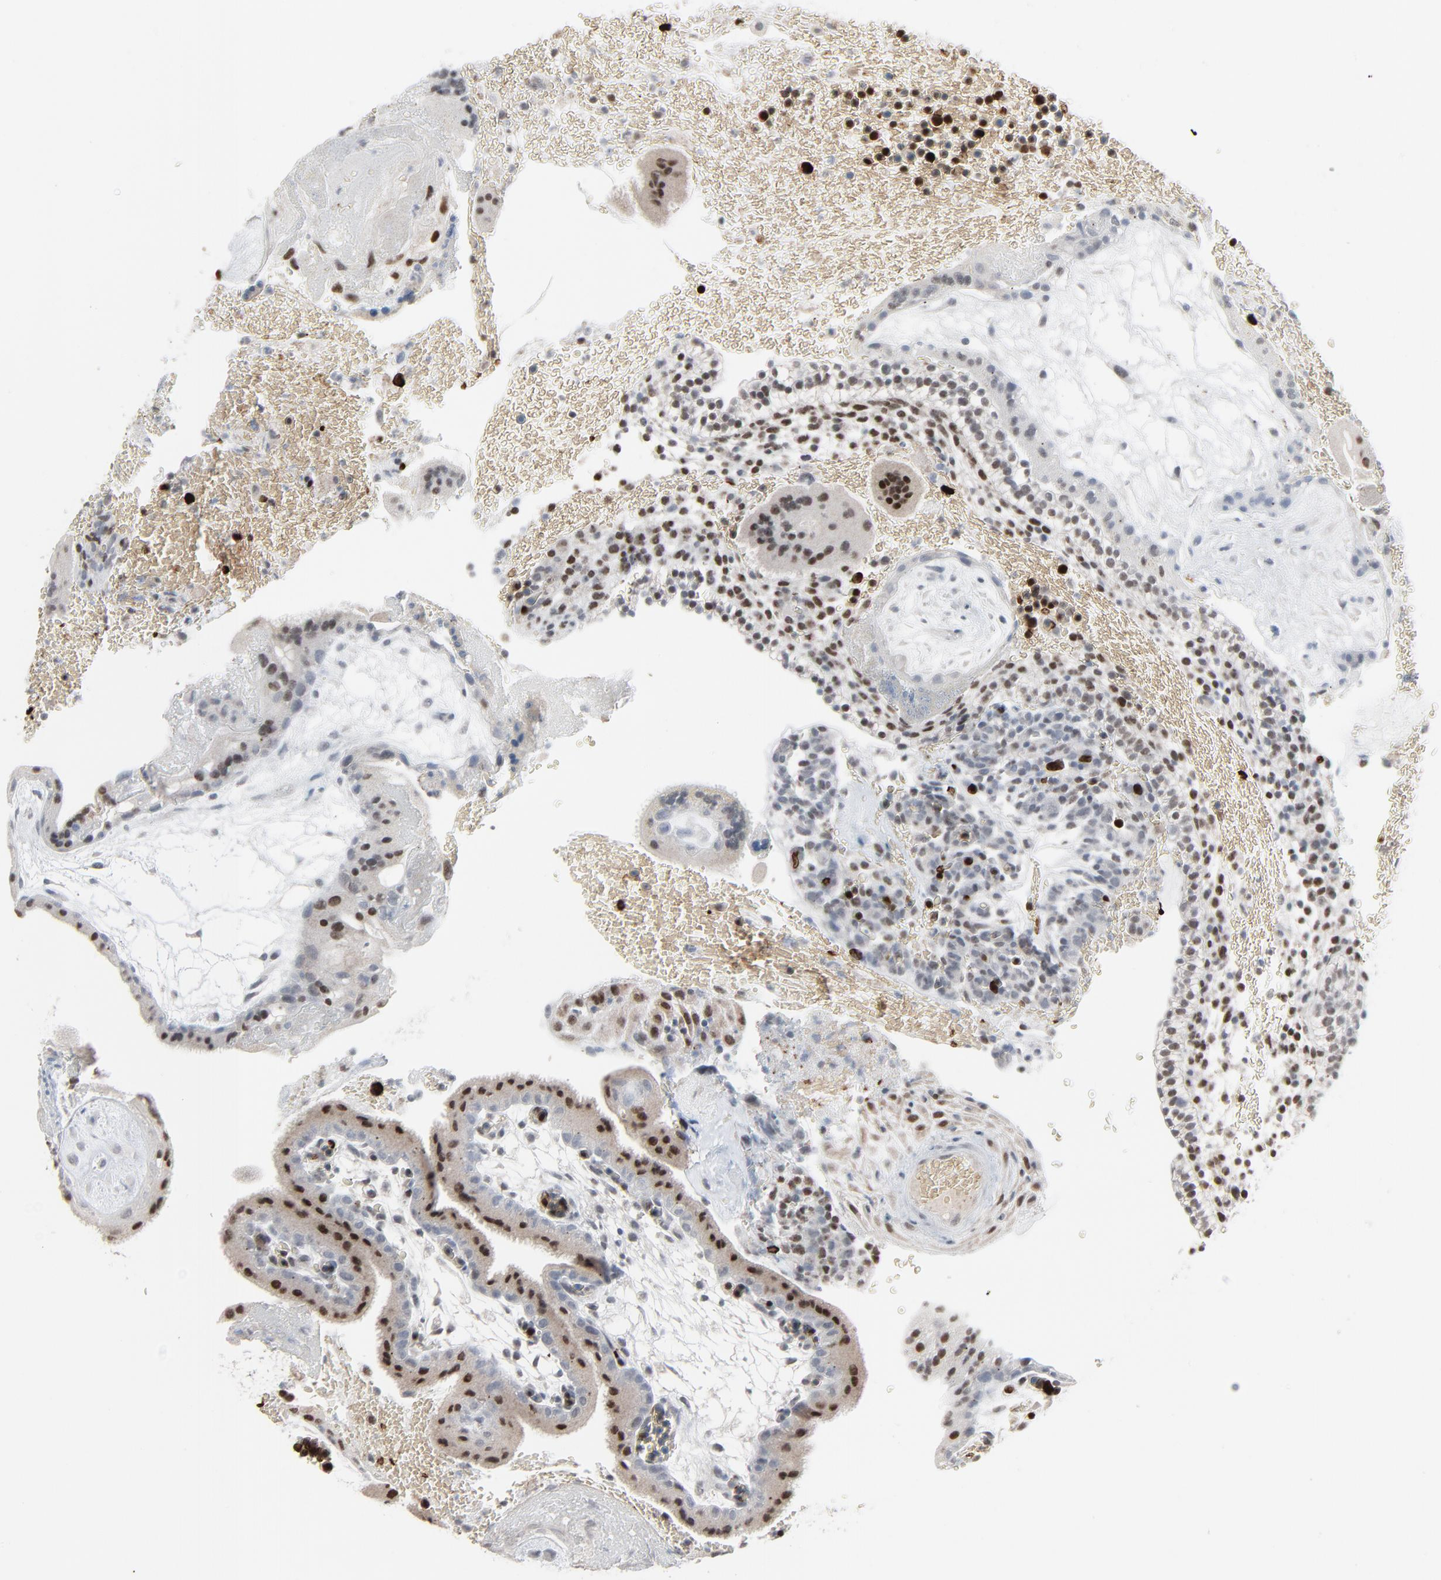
{"staining": {"intensity": "strong", "quantity": "25%-75%", "location": "nuclear"}, "tissue": "placenta", "cell_type": "Trophoblastic cells", "image_type": "normal", "snomed": [{"axis": "morphology", "description": "Normal tissue, NOS"}, {"axis": "topography", "description": "Placenta"}], "caption": "Protein staining demonstrates strong nuclear expression in about 25%-75% of trophoblastic cells in normal placenta. The protein of interest is shown in brown color, while the nuclei are stained blue.", "gene": "SAGE1", "patient": {"sex": "female", "age": 19}}